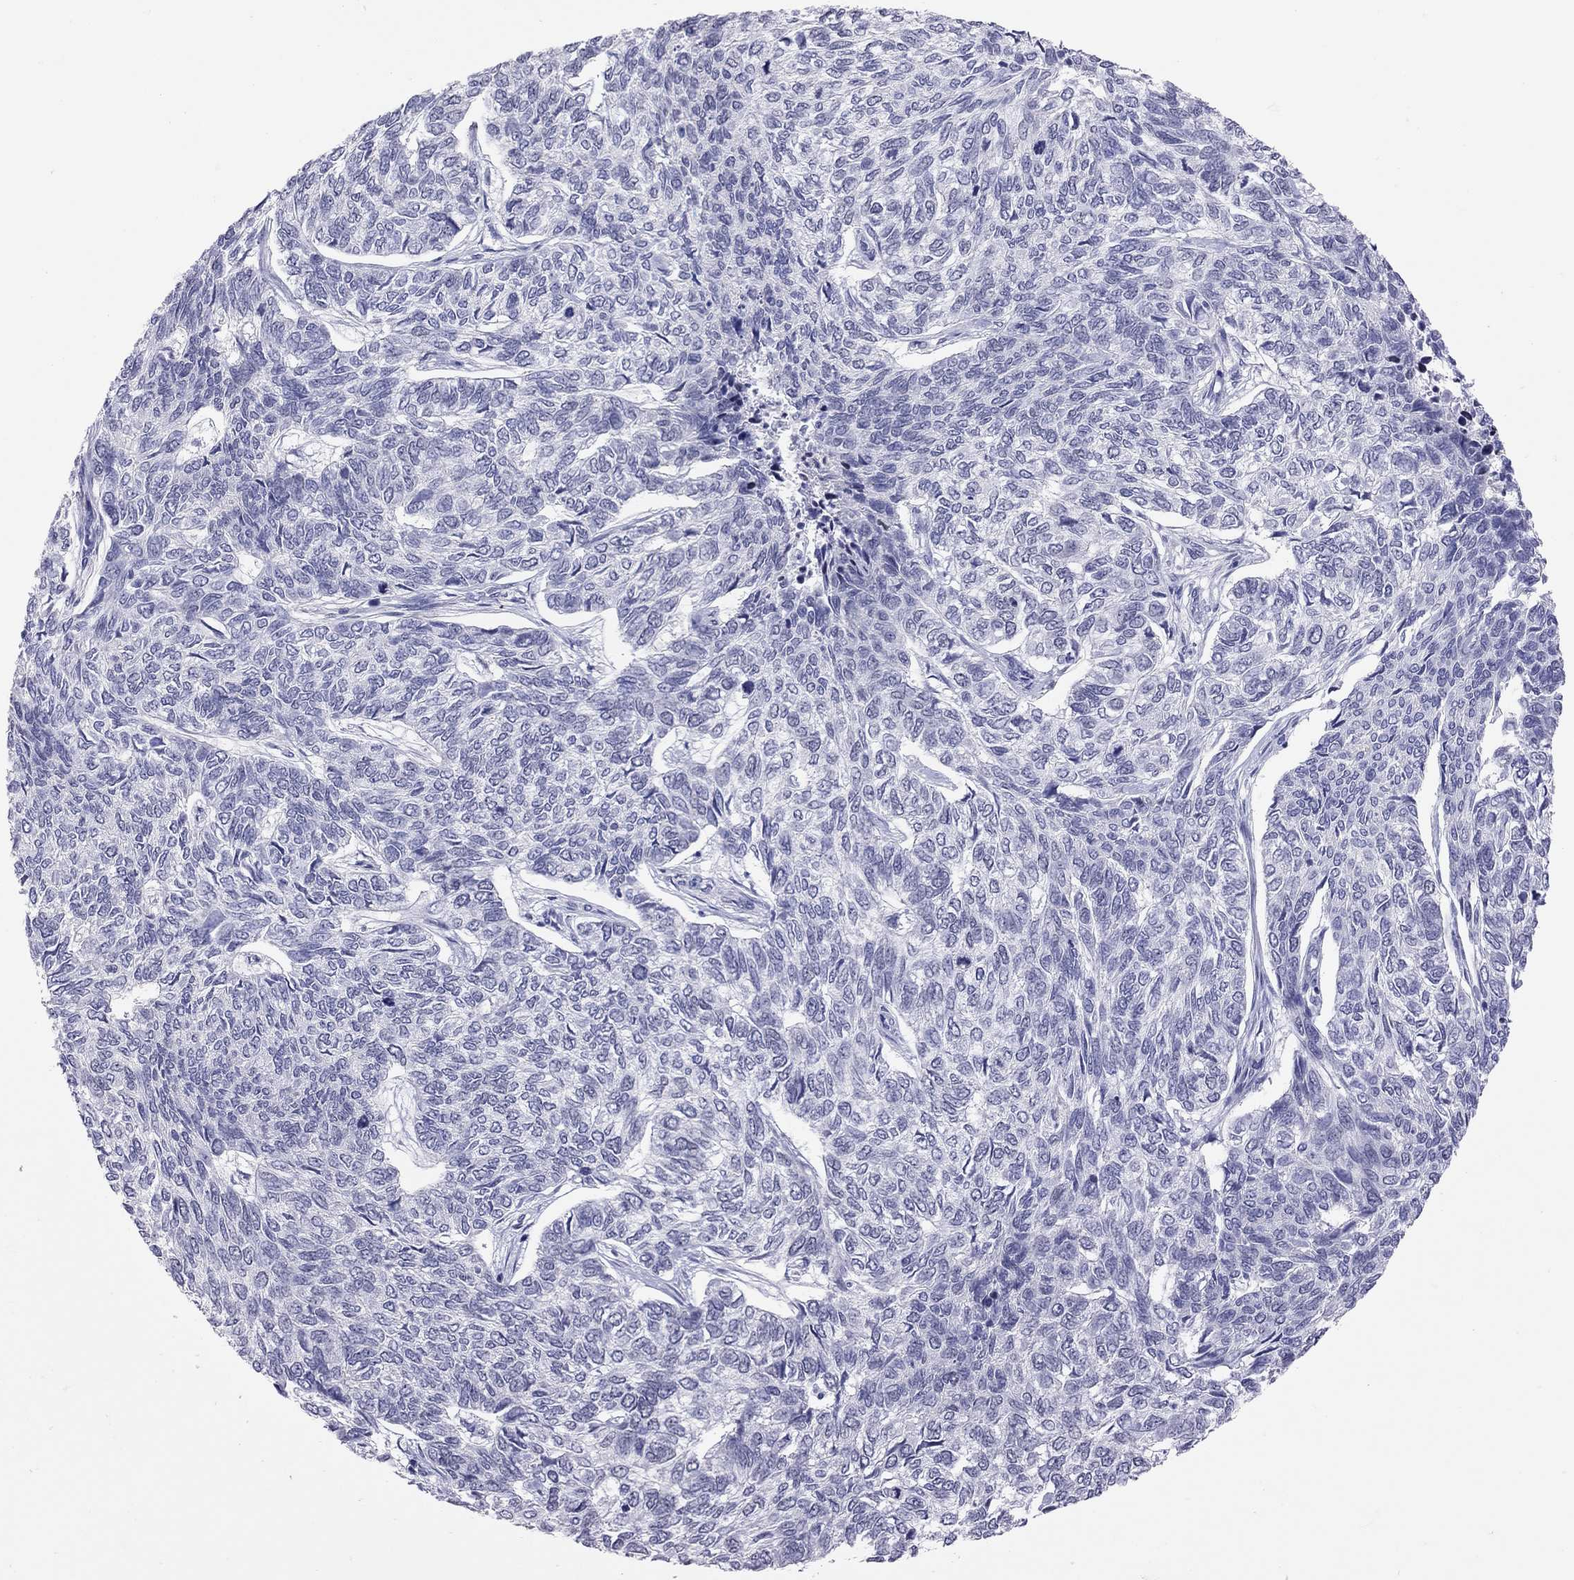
{"staining": {"intensity": "negative", "quantity": "none", "location": "none"}, "tissue": "skin cancer", "cell_type": "Tumor cells", "image_type": "cancer", "snomed": [{"axis": "morphology", "description": "Basal cell carcinoma"}, {"axis": "topography", "description": "Skin"}], "caption": "IHC image of neoplastic tissue: human skin cancer stained with DAB (3,3'-diaminobenzidine) displays no significant protein expression in tumor cells.", "gene": "JHY", "patient": {"sex": "female", "age": 65}}